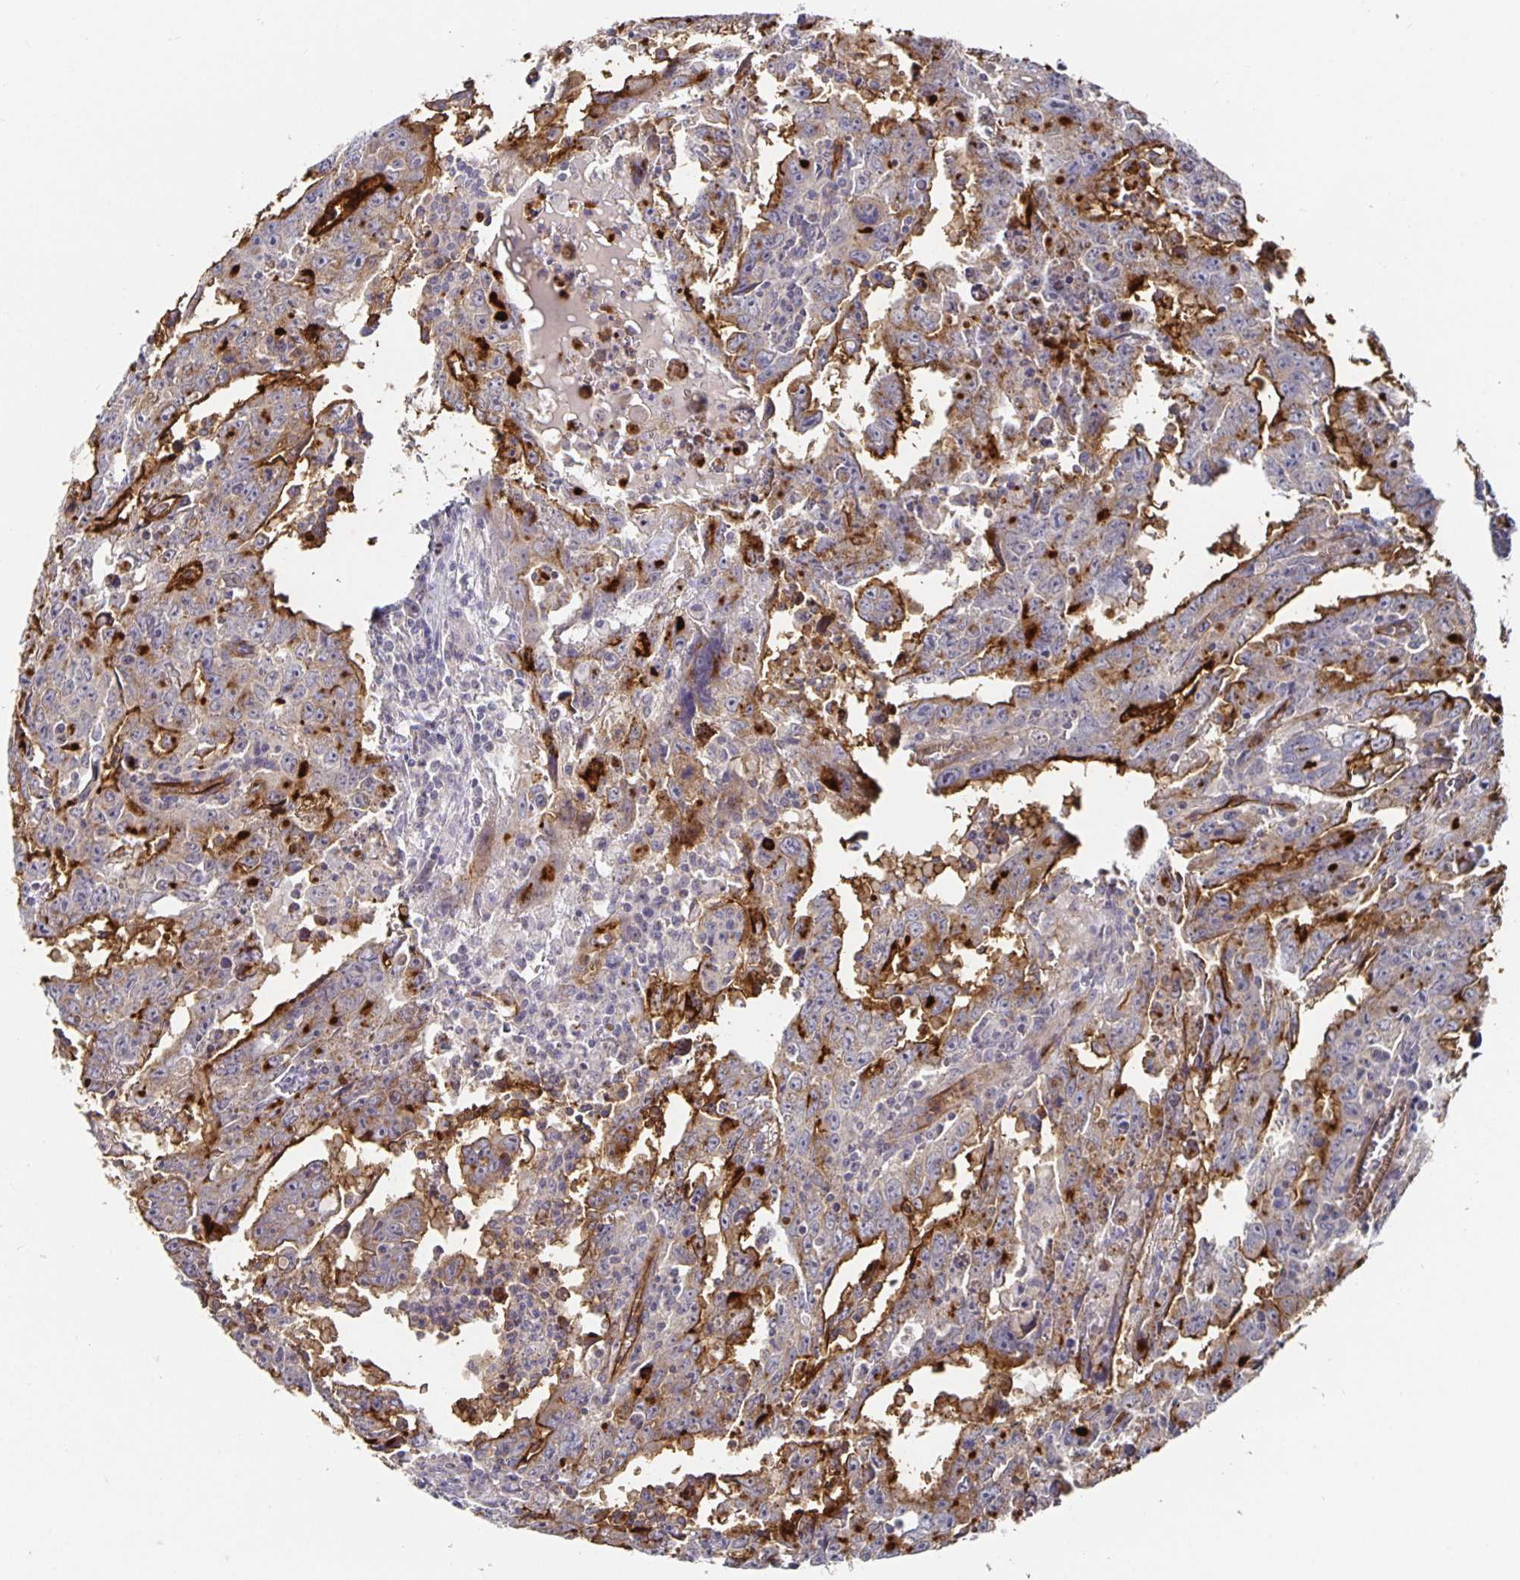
{"staining": {"intensity": "strong", "quantity": "25%-75%", "location": "cytoplasmic/membranous"}, "tissue": "testis cancer", "cell_type": "Tumor cells", "image_type": "cancer", "snomed": [{"axis": "morphology", "description": "Carcinoma, Embryonal, NOS"}, {"axis": "topography", "description": "Testis"}], "caption": "Protein expression by IHC shows strong cytoplasmic/membranous expression in approximately 25%-75% of tumor cells in embryonal carcinoma (testis).", "gene": "PODXL", "patient": {"sex": "male", "age": 22}}